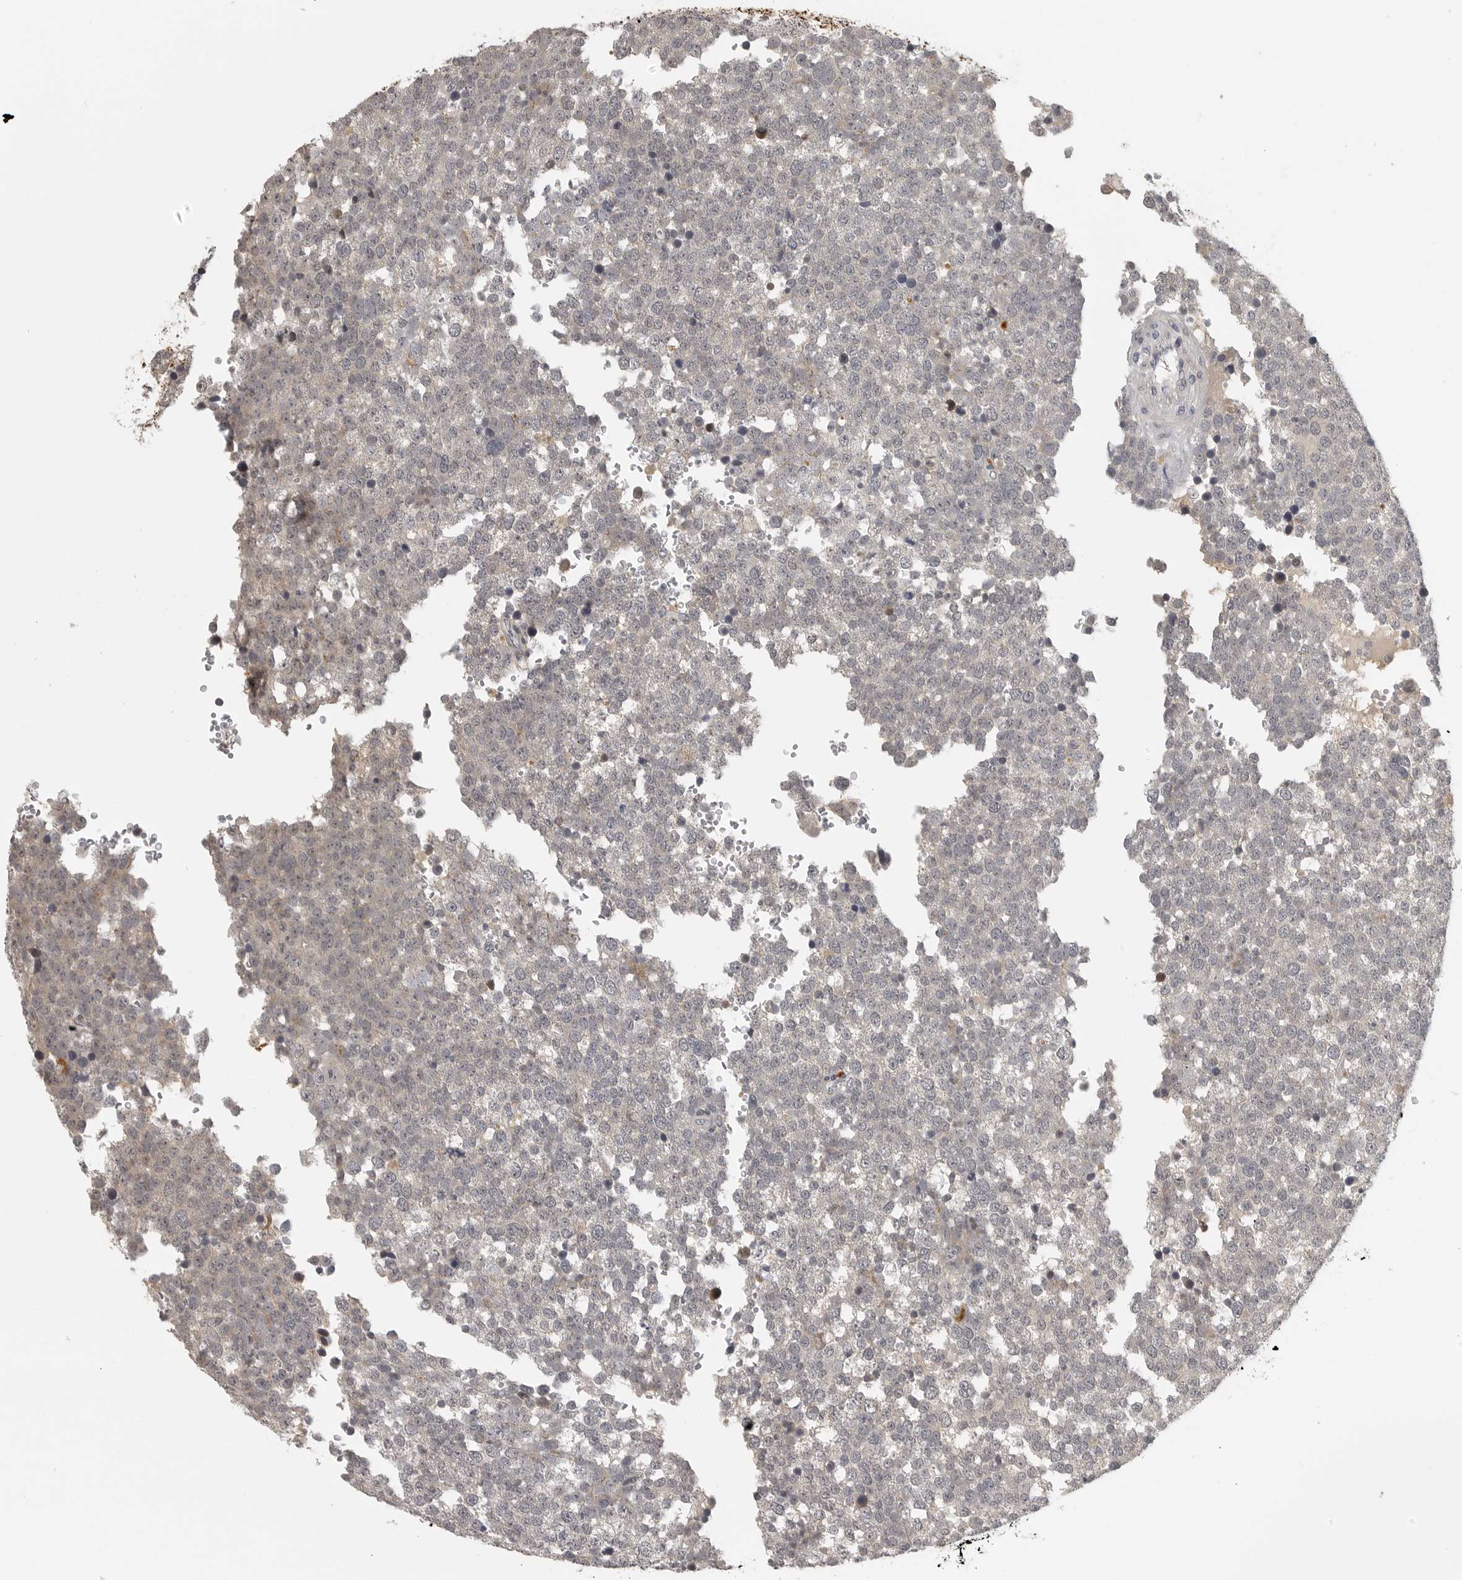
{"staining": {"intensity": "negative", "quantity": "none", "location": "none"}, "tissue": "testis cancer", "cell_type": "Tumor cells", "image_type": "cancer", "snomed": [{"axis": "morphology", "description": "Seminoma, NOS"}, {"axis": "topography", "description": "Testis"}], "caption": "Immunohistochemistry (IHC) photomicrograph of neoplastic tissue: human testis seminoma stained with DAB displays no significant protein expression in tumor cells.", "gene": "UROD", "patient": {"sex": "male", "age": 71}}